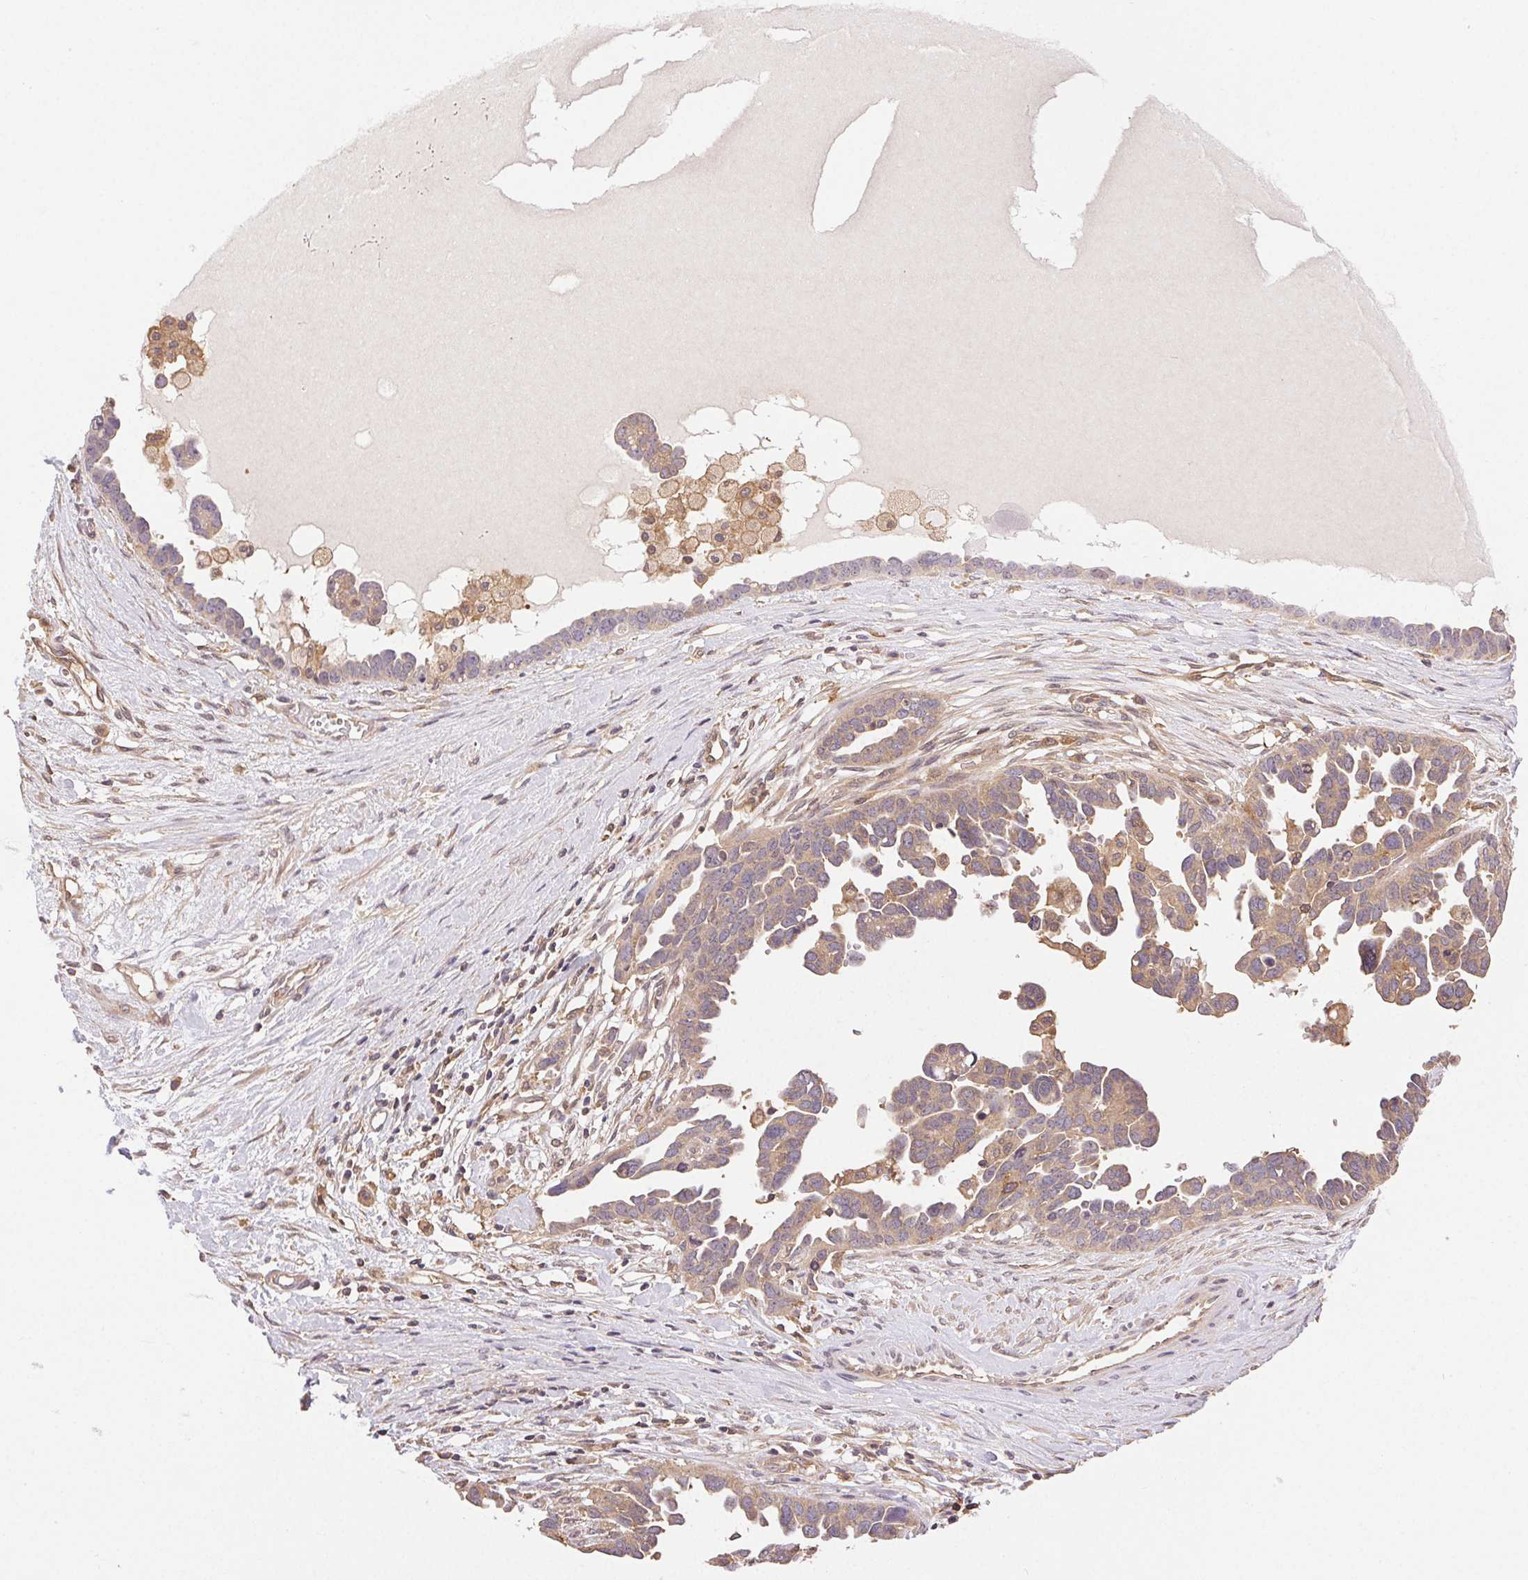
{"staining": {"intensity": "weak", "quantity": ">75%", "location": "cytoplasmic/membranous"}, "tissue": "ovarian cancer", "cell_type": "Tumor cells", "image_type": "cancer", "snomed": [{"axis": "morphology", "description": "Cystadenocarcinoma, serous, NOS"}, {"axis": "topography", "description": "Ovary"}], "caption": "There is low levels of weak cytoplasmic/membranous expression in tumor cells of ovarian cancer, as demonstrated by immunohistochemical staining (brown color).", "gene": "GDI2", "patient": {"sex": "female", "age": 54}}